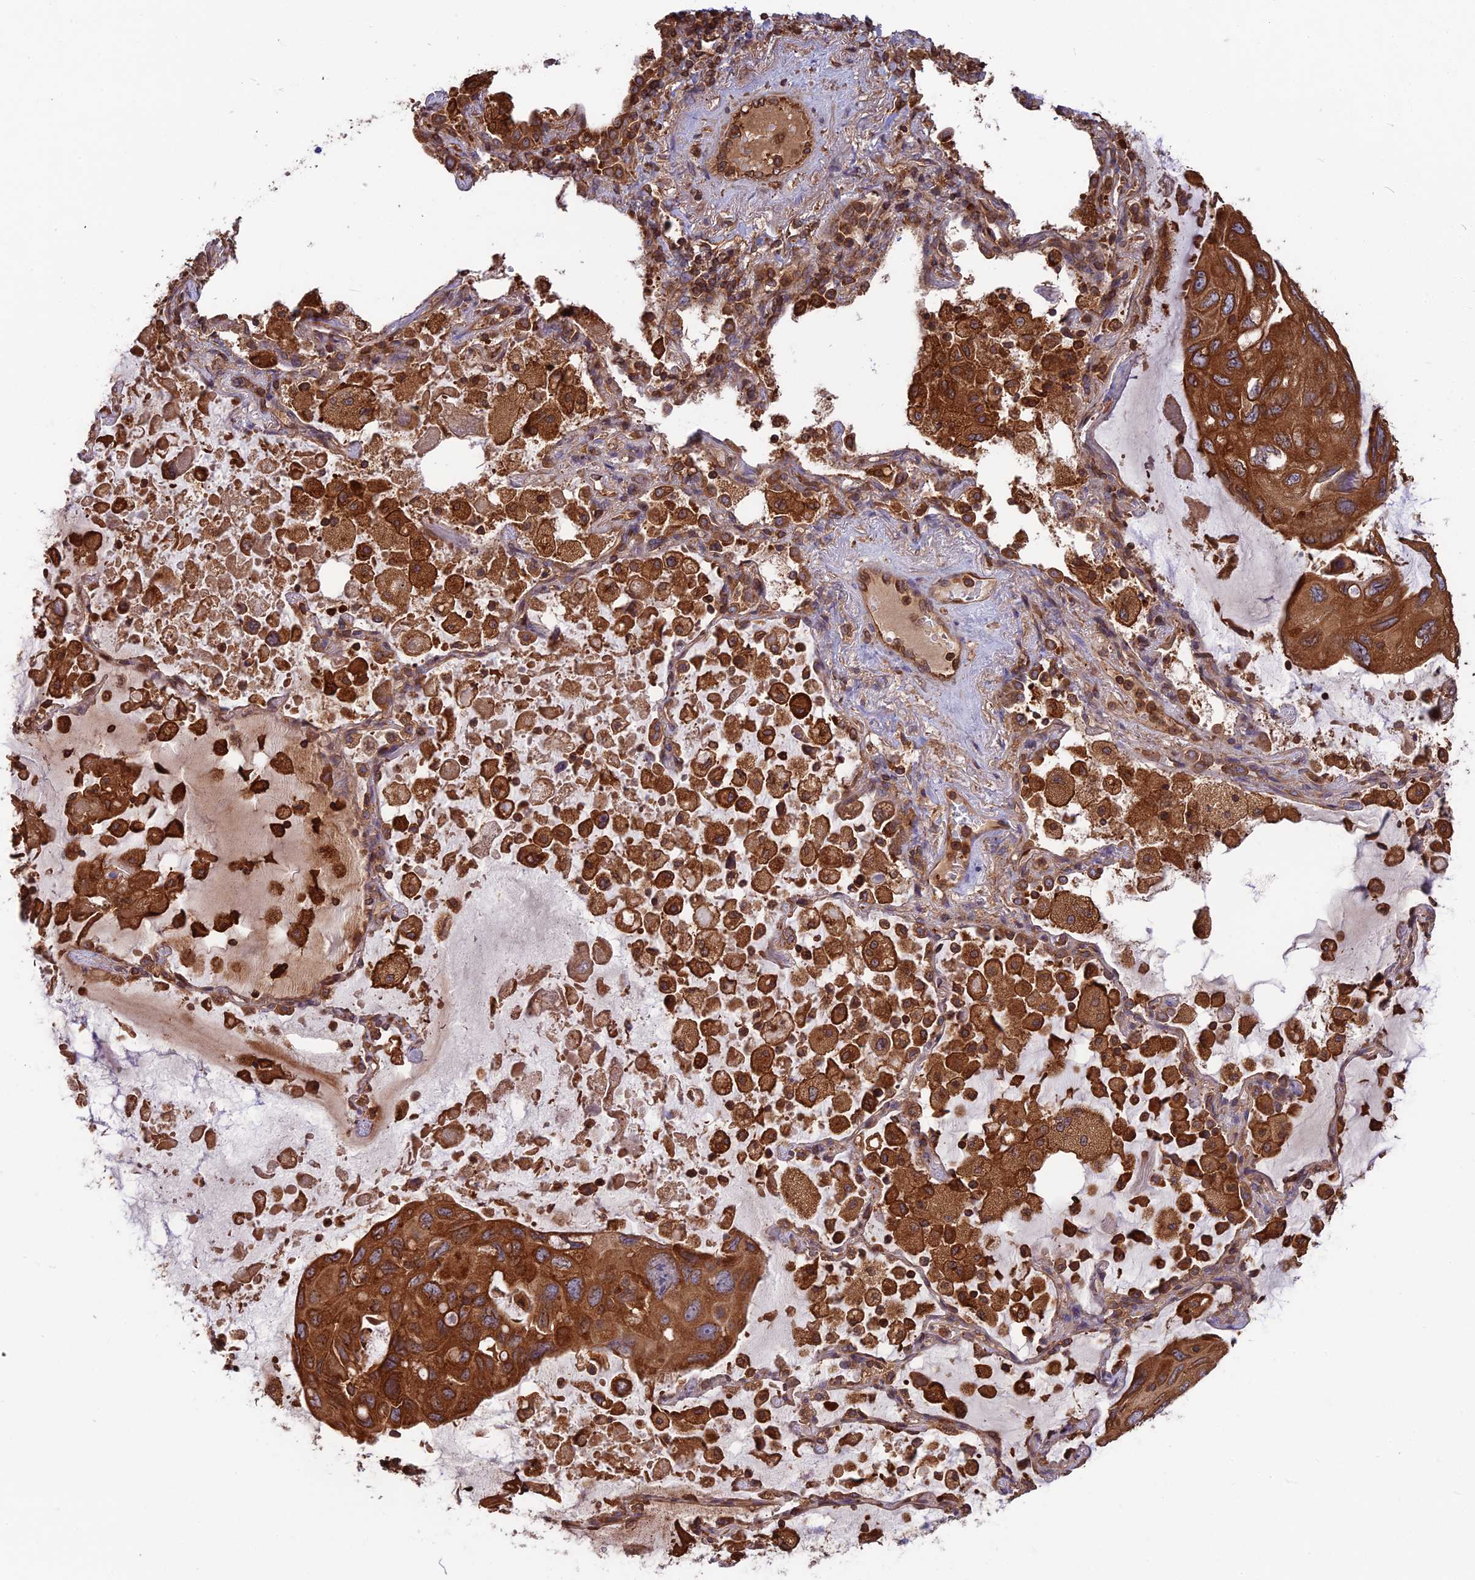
{"staining": {"intensity": "strong", "quantity": ">75%", "location": "cytoplasmic/membranous"}, "tissue": "lung cancer", "cell_type": "Tumor cells", "image_type": "cancer", "snomed": [{"axis": "morphology", "description": "Squamous cell carcinoma, NOS"}, {"axis": "topography", "description": "Lung"}], "caption": "Immunohistochemical staining of human lung squamous cell carcinoma shows strong cytoplasmic/membranous protein expression in about >75% of tumor cells. (IHC, brightfield microscopy, high magnification).", "gene": "WDR1", "patient": {"sex": "female", "age": 73}}